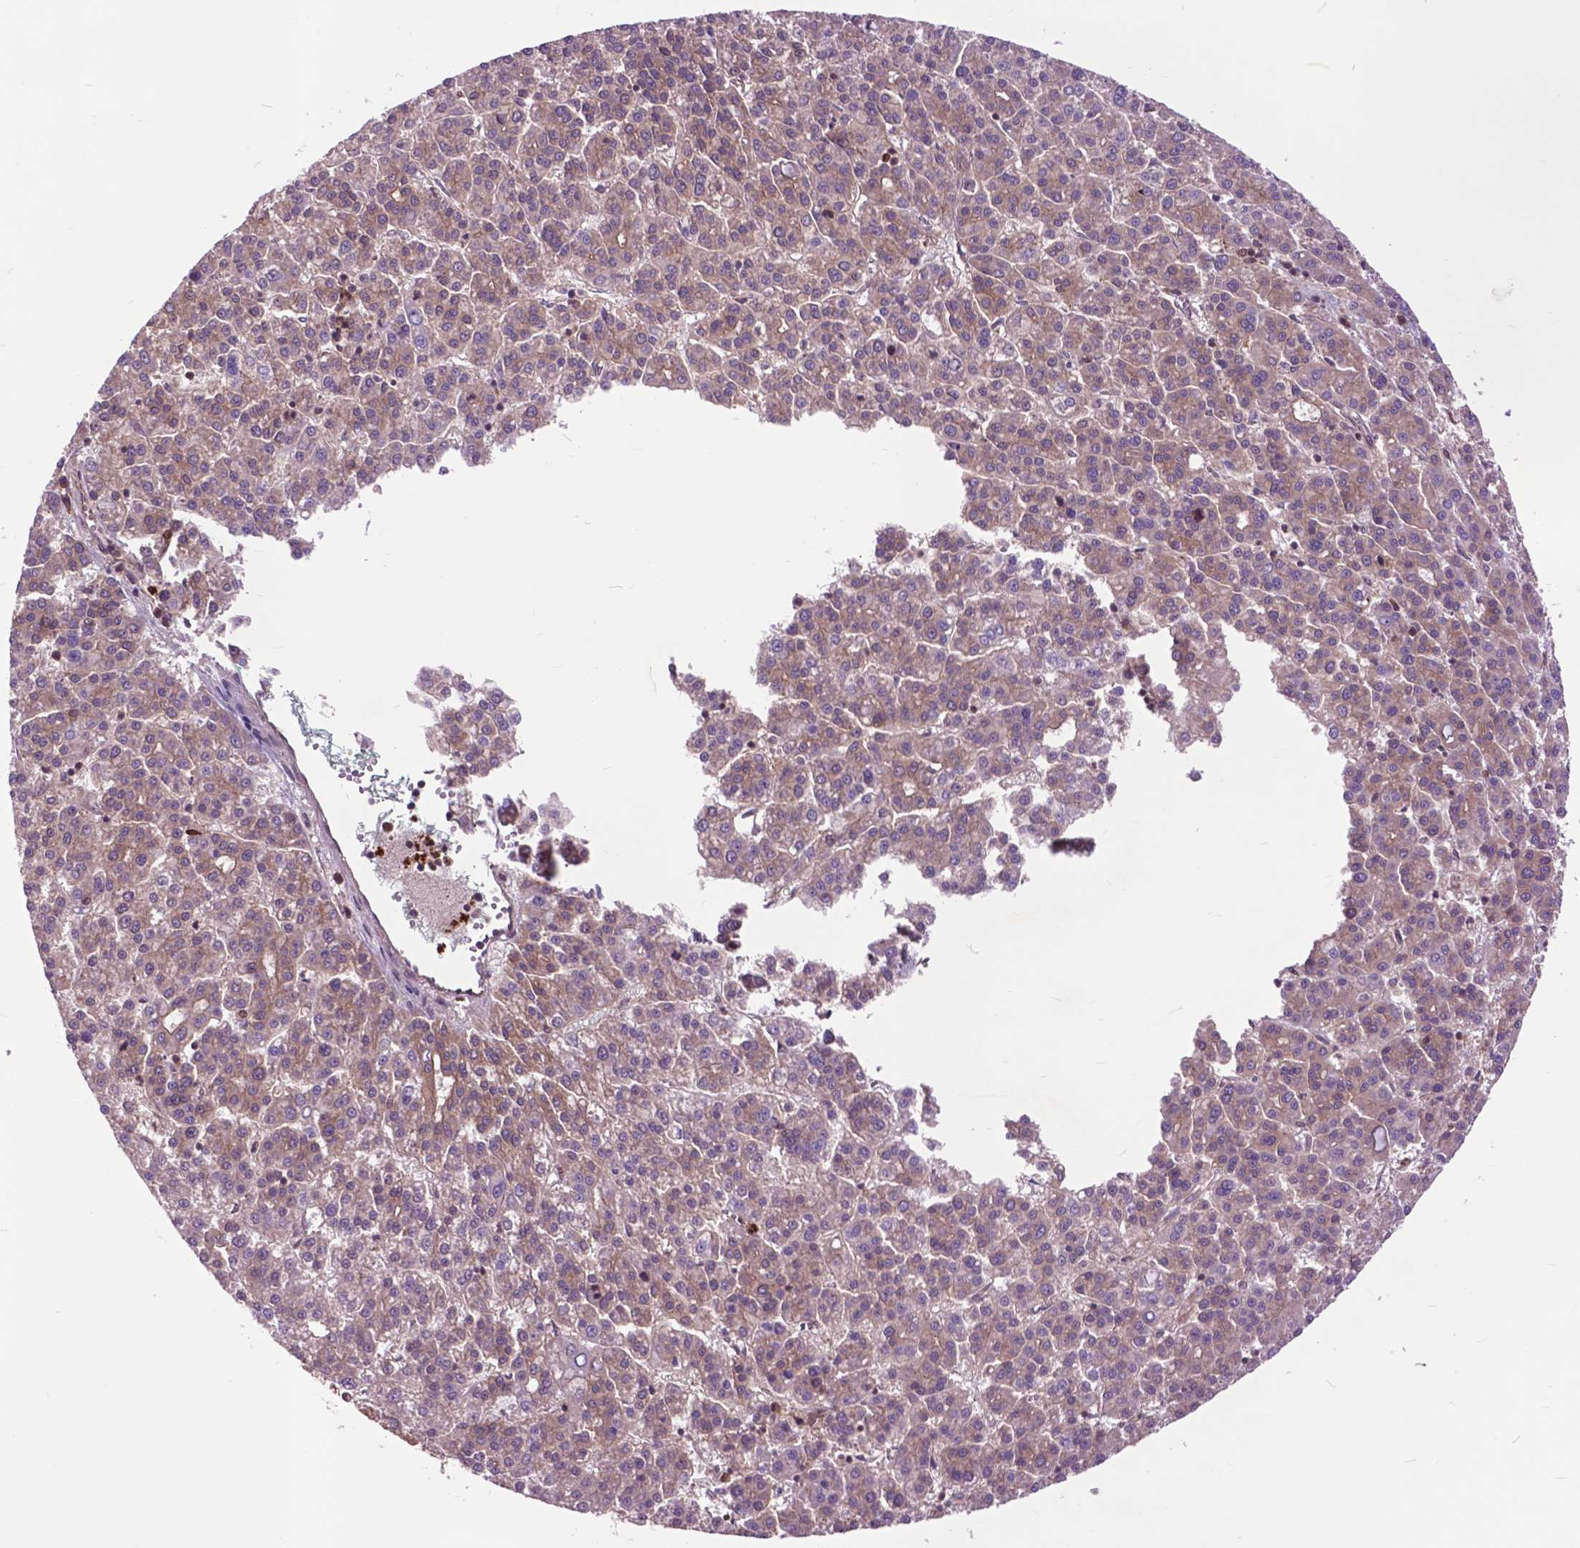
{"staining": {"intensity": "weak", "quantity": ">75%", "location": "cytoplasmic/membranous"}, "tissue": "liver cancer", "cell_type": "Tumor cells", "image_type": "cancer", "snomed": [{"axis": "morphology", "description": "Carcinoma, Hepatocellular, NOS"}, {"axis": "topography", "description": "Liver"}], "caption": "This histopathology image reveals IHC staining of liver cancer, with low weak cytoplasmic/membranous positivity in about >75% of tumor cells.", "gene": "ARAF", "patient": {"sex": "female", "age": 58}}